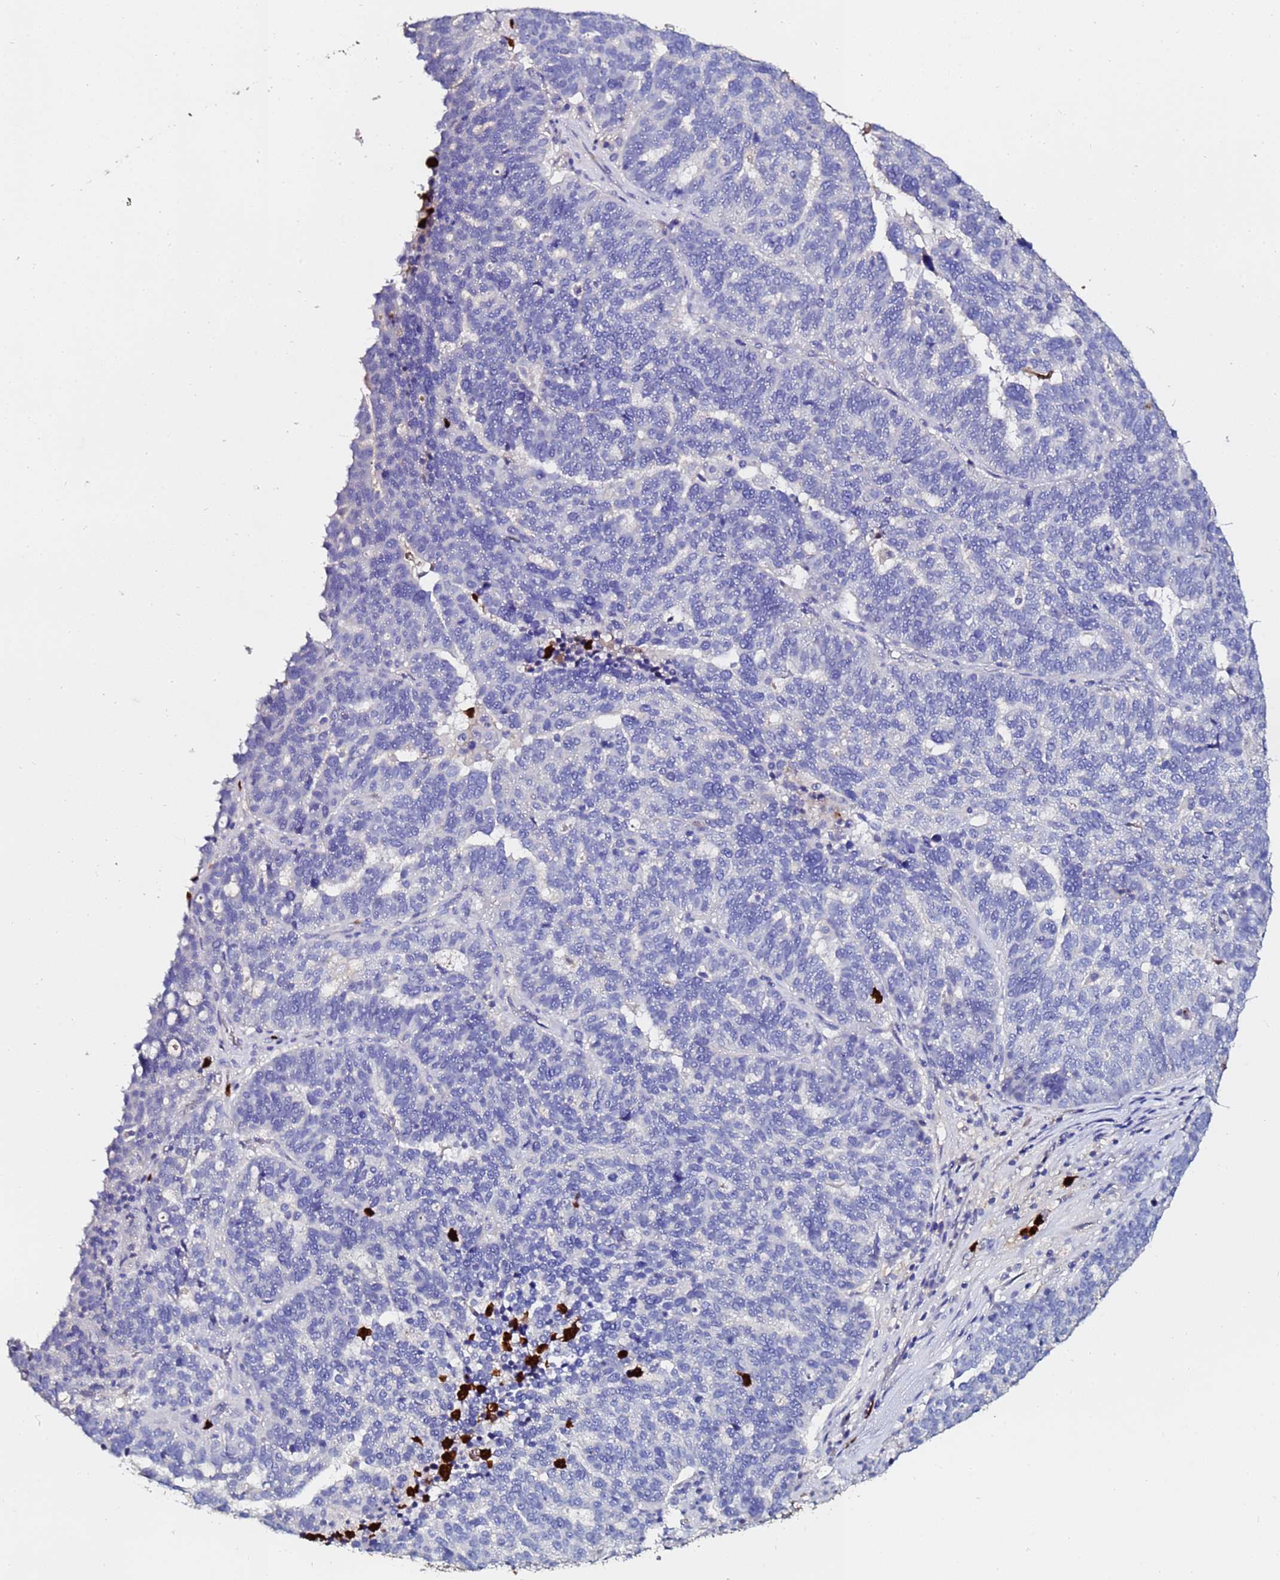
{"staining": {"intensity": "negative", "quantity": "none", "location": "none"}, "tissue": "ovarian cancer", "cell_type": "Tumor cells", "image_type": "cancer", "snomed": [{"axis": "morphology", "description": "Cystadenocarcinoma, serous, NOS"}, {"axis": "topography", "description": "Ovary"}], "caption": "IHC of human ovarian cancer demonstrates no staining in tumor cells.", "gene": "TUBAL3", "patient": {"sex": "female", "age": 59}}